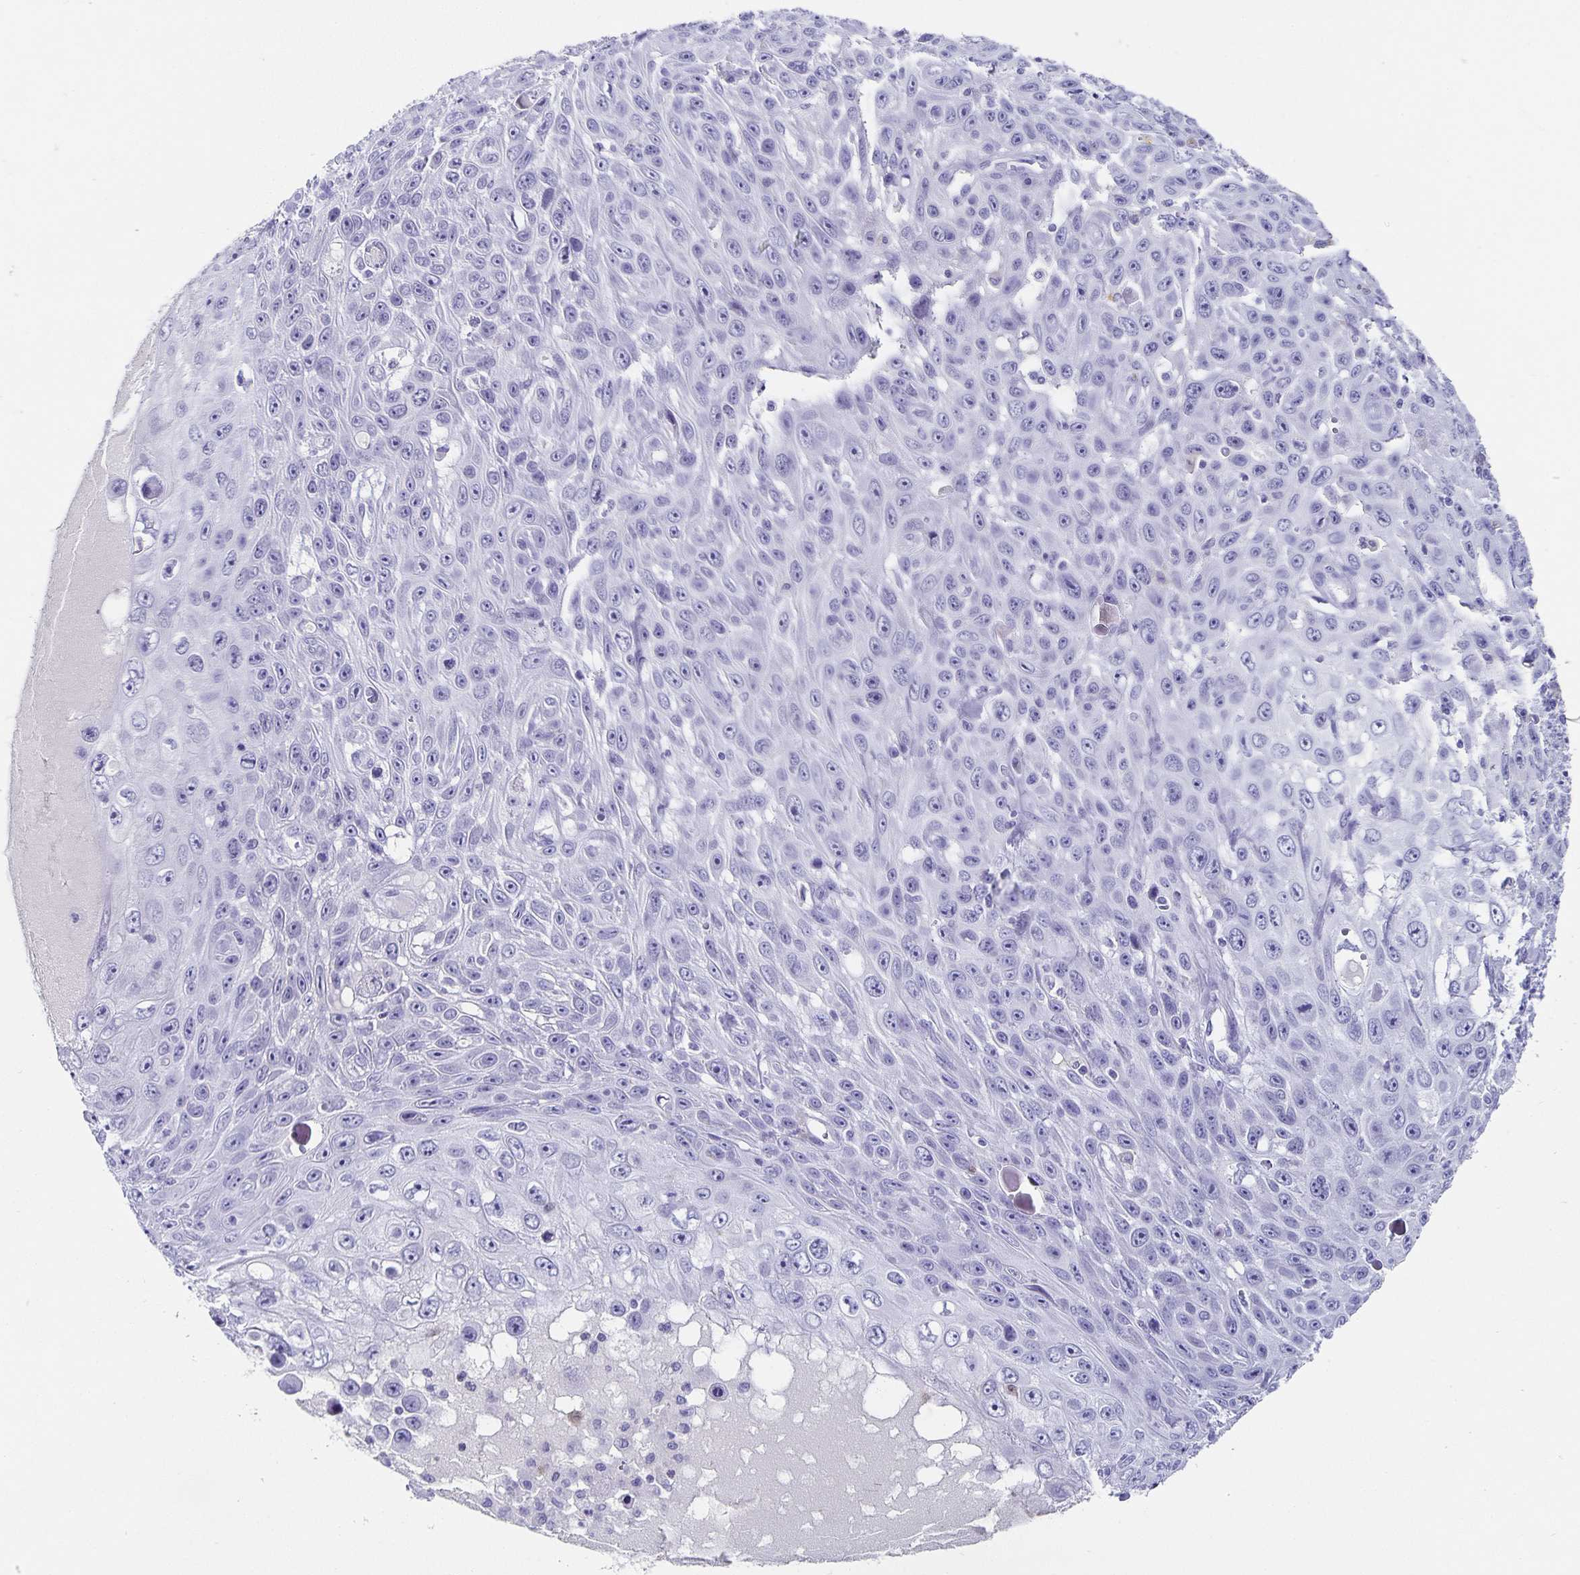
{"staining": {"intensity": "negative", "quantity": "none", "location": "none"}, "tissue": "skin cancer", "cell_type": "Tumor cells", "image_type": "cancer", "snomed": [{"axis": "morphology", "description": "Squamous cell carcinoma, NOS"}, {"axis": "topography", "description": "Skin"}], "caption": "Immunohistochemical staining of skin cancer (squamous cell carcinoma) exhibits no significant positivity in tumor cells. (IHC, brightfield microscopy, high magnification).", "gene": "CHGA", "patient": {"sex": "male", "age": 82}}